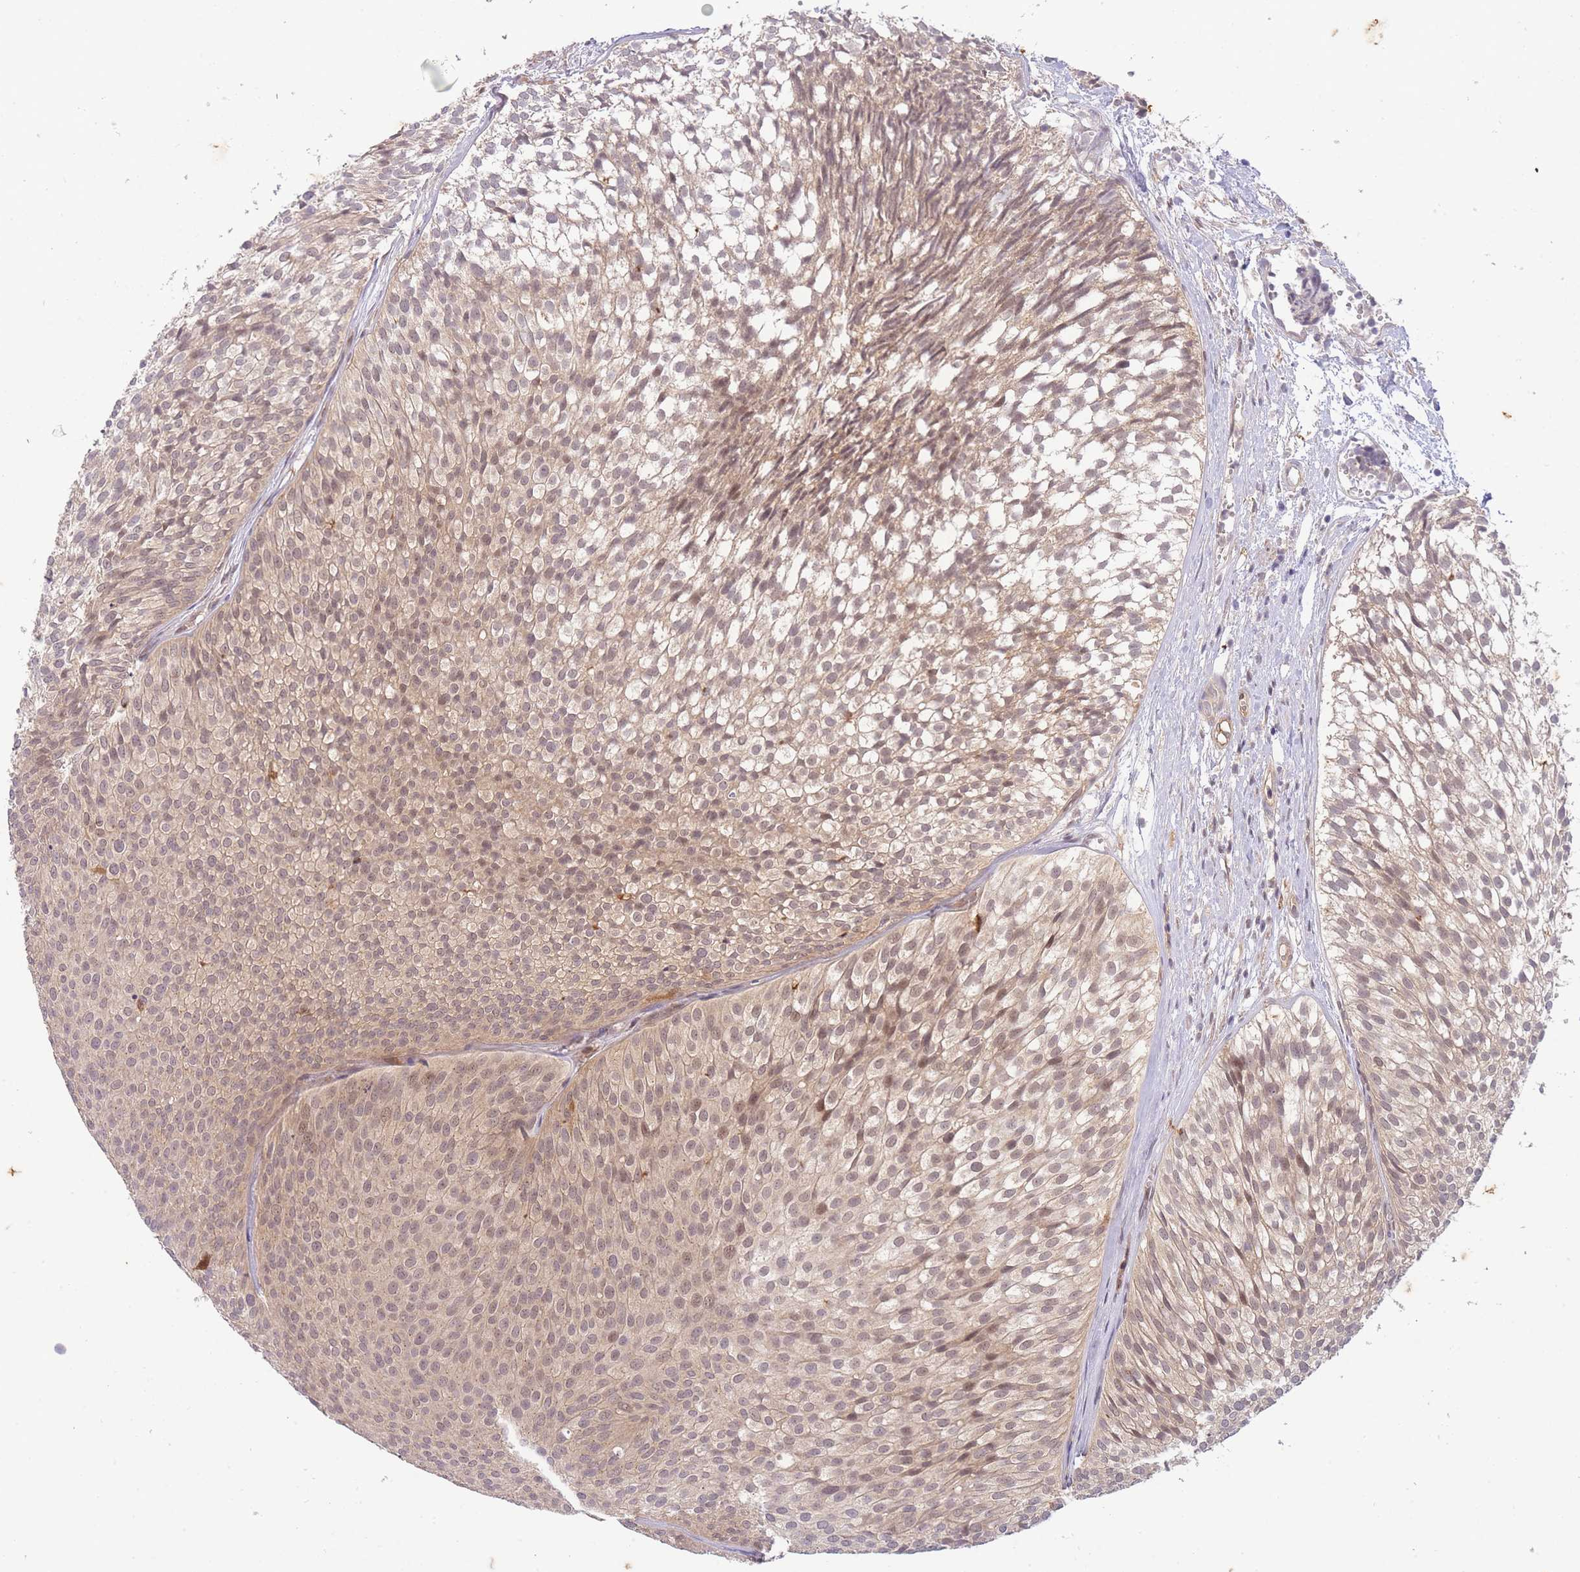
{"staining": {"intensity": "moderate", "quantity": ">75%", "location": "nuclear"}, "tissue": "urothelial cancer", "cell_type": "Tumor cells", "image_type": "cancer", "snomed": [{"axis": "morphology", "description": "Urothelial carcinoma, Low grade"}, {"axis": "topography", "description": "Urinary bladder"}], "caption": "Urothelial carcinoma (low-grade) stained with immunohistochemistry reveals moderate nuclear positivity in approximately >75% of tumor cells. The staining is performed using DAB brown chromogen to label protein expression. The nuclei are counter-stained blue using hematoxylin.", "gene": "ST8SIA4", "patient": {"sex": "male", "age": 91}}